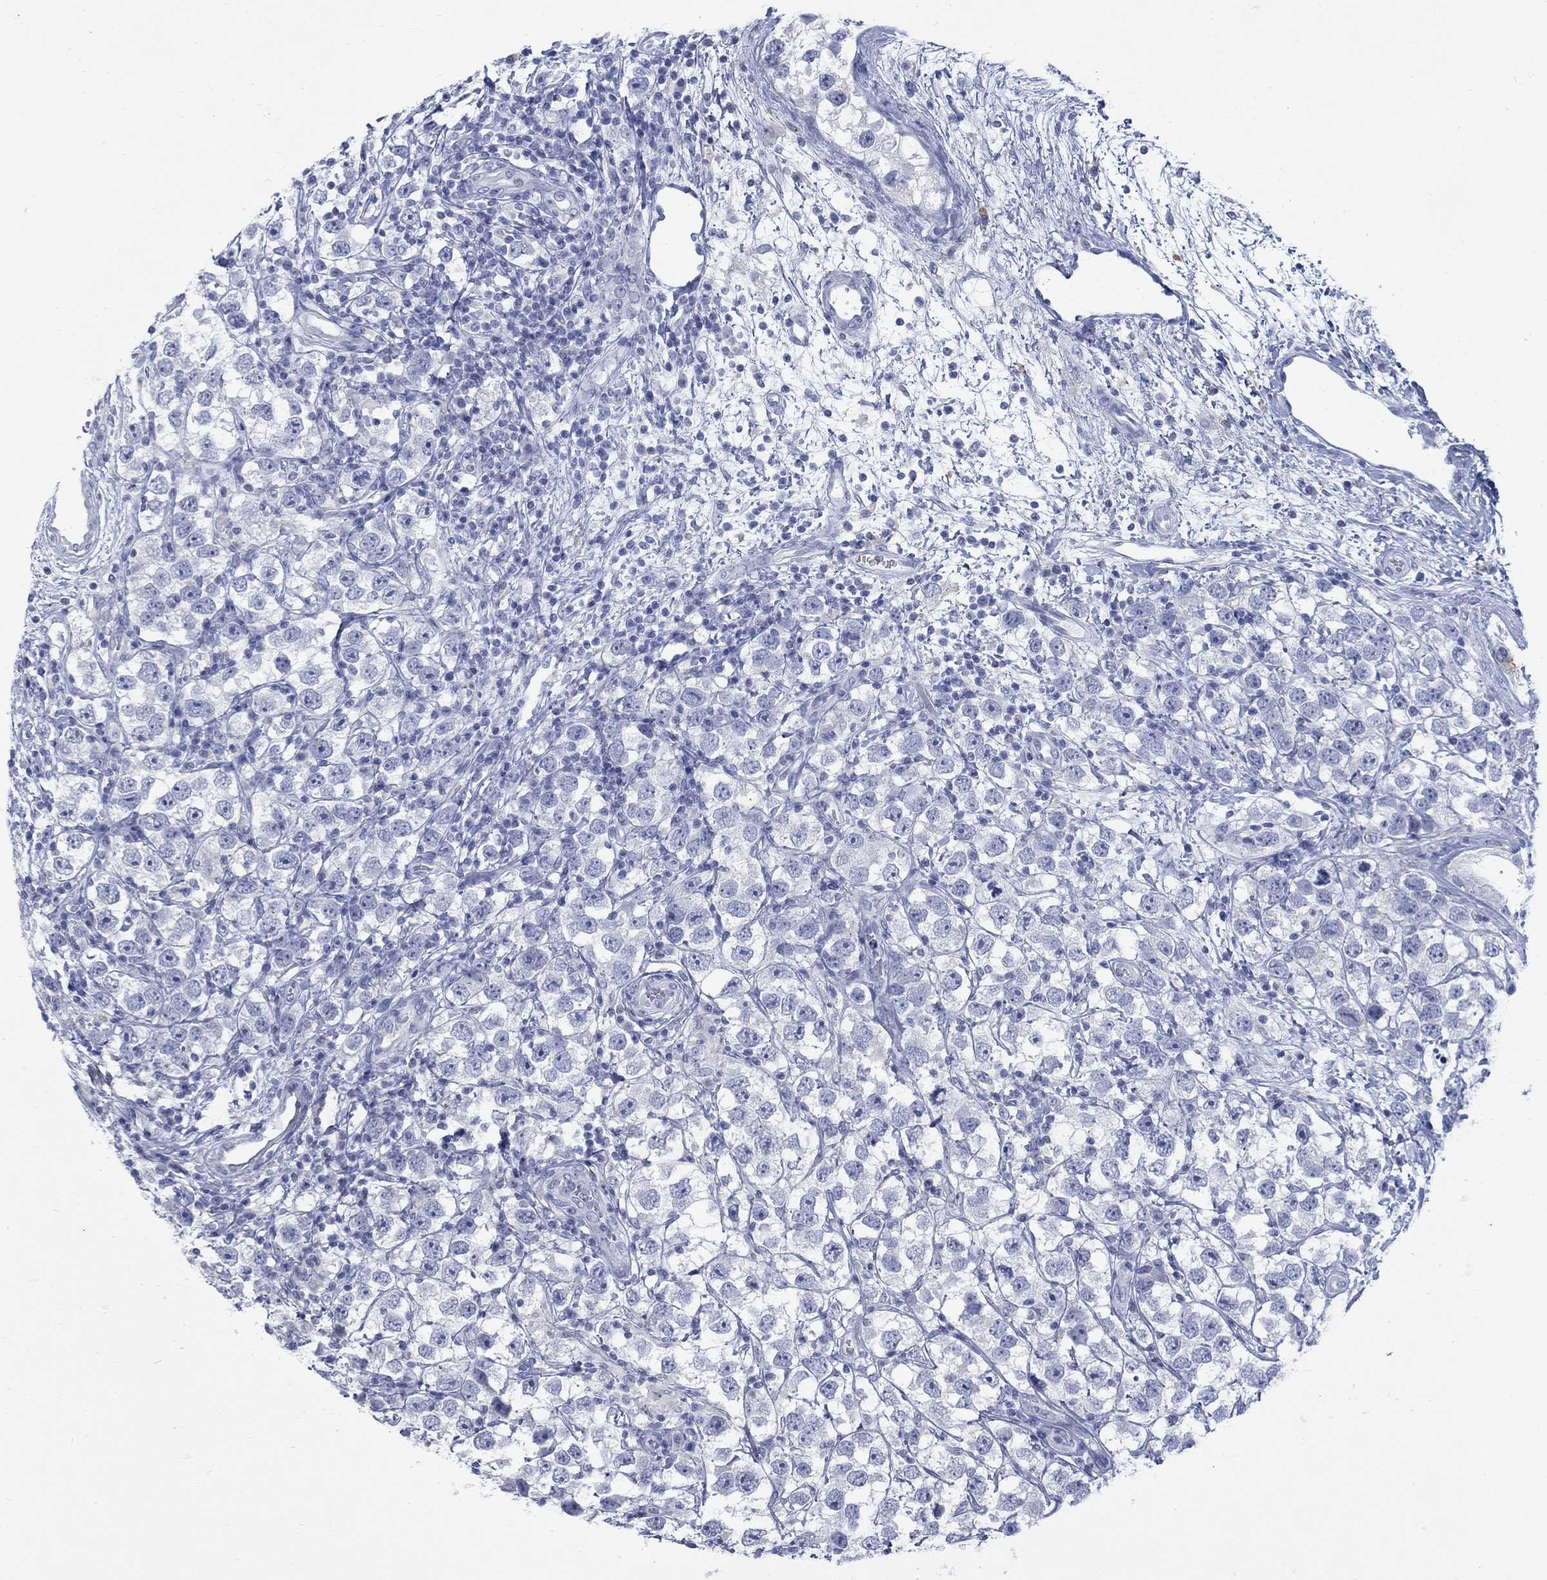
{"staining": {"intensity": "negative", "quantity": "none", "location": "none"}, "tissue": "testis cancer", "cell_type": "Tumor cells", "image_type": "cancer", "snomed": [{"axis": "morphology", "description": "Seminoma, NOS"}, {"axis": "topography", "description": "Testis"}], "caption": "Immunohistochemistry micrograph of neoplastic tissue: testis cancer stained with DAB (3,3'-diaminobenzidine) displays no significant protein staining in tumor cells.", "gene": "RFTN2", "patient": {"sex": "male", "age": 26}}